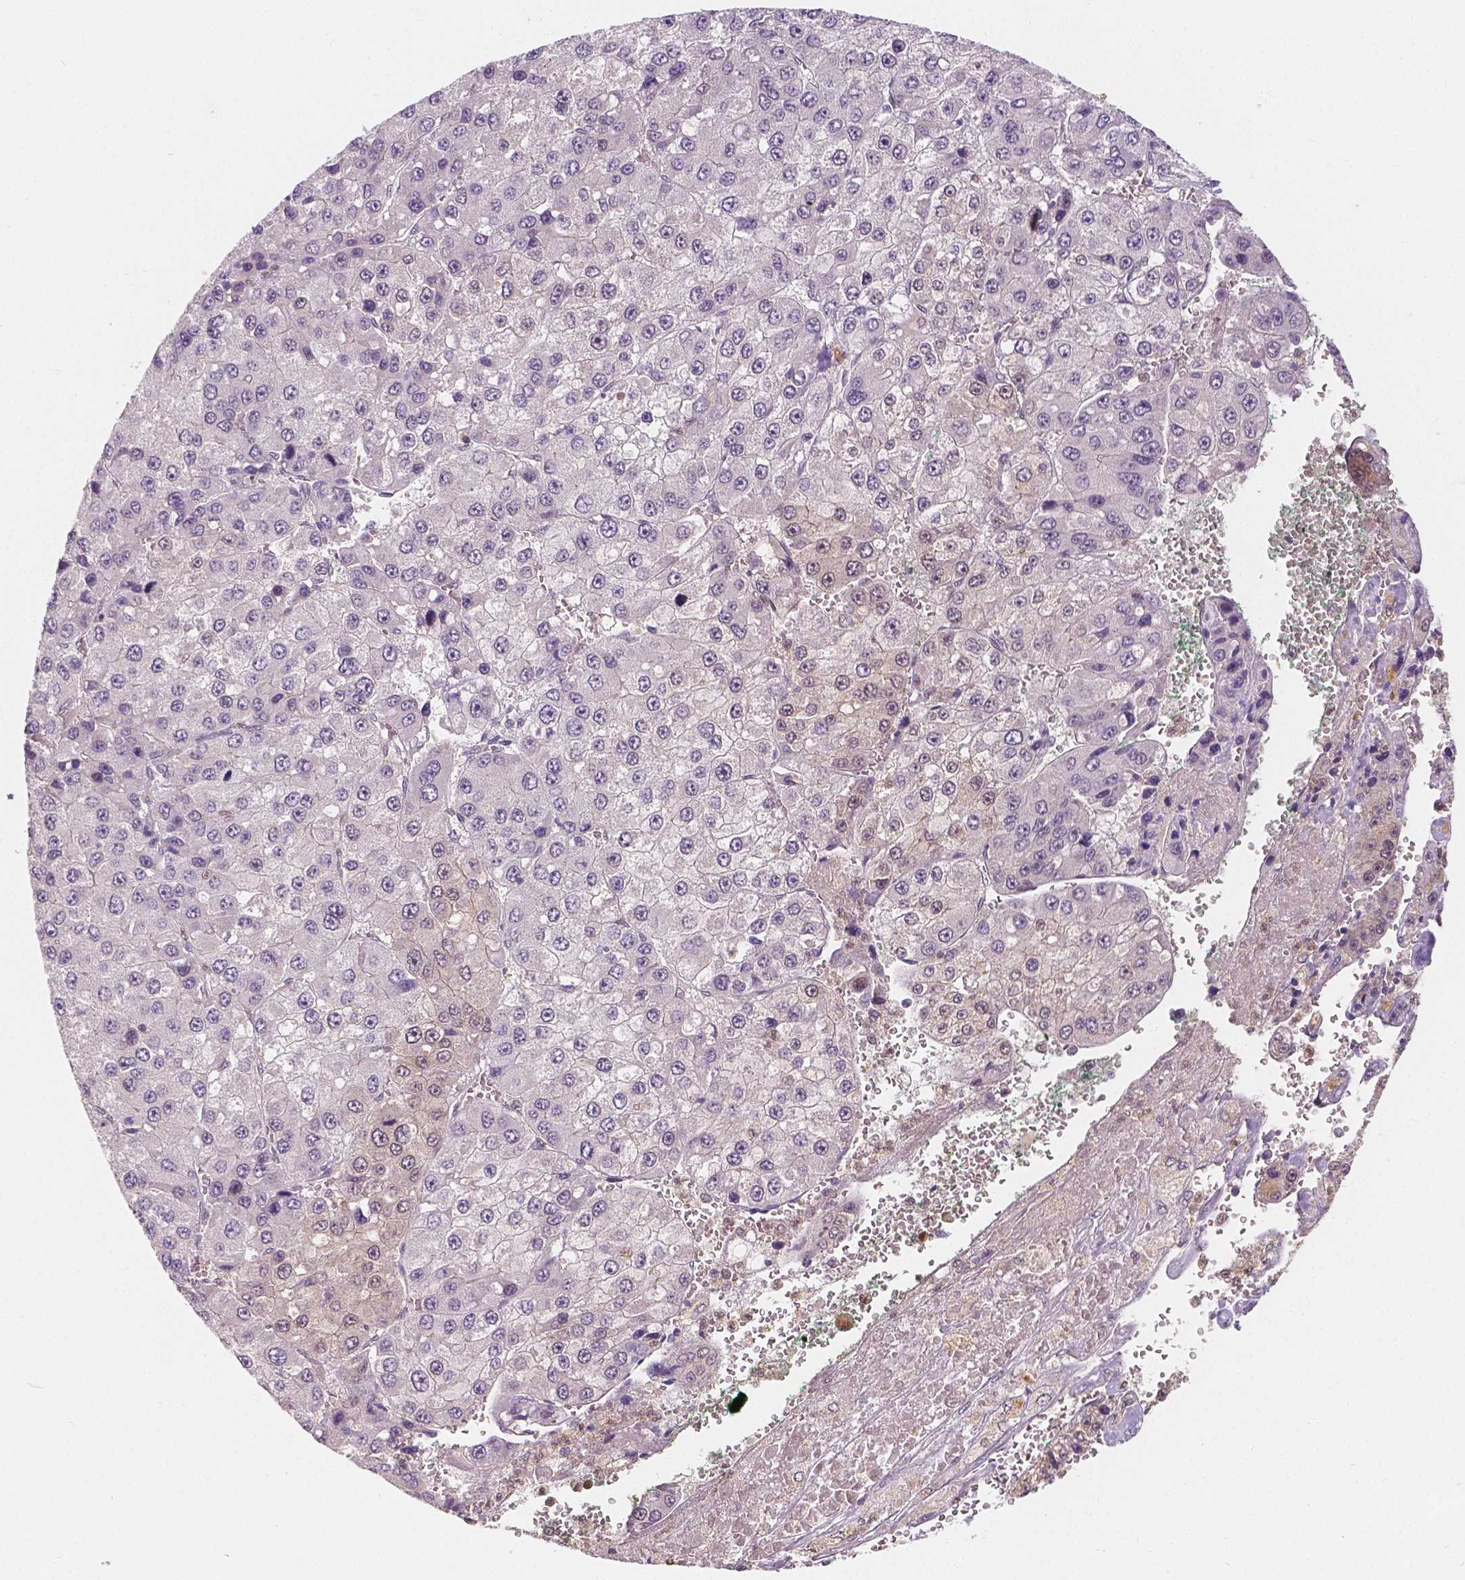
{"staining": {"intensity": "moderate", "quantity": "<25%", "location": "nuclear"}, "tissue": "liver cancer", "cell_type": "Tumor cells", "image_type": "cancer", "snomed": [{"axis": "morphology", "description": "Carcinoma, Hepatocellular, NOS"}, {"axis": "topography", "description": "Liver"}], "caption": "A photomicrograph of human liver cancer (hepatocellular carcinoma) stained for a protein reveals moderate nuclear brown staining in tumor cells. Ihc stains the protein in brown and the nuclei are stained blue.", "gene": "NAPRT", "patient": {"sex": "female", "age": 73}}